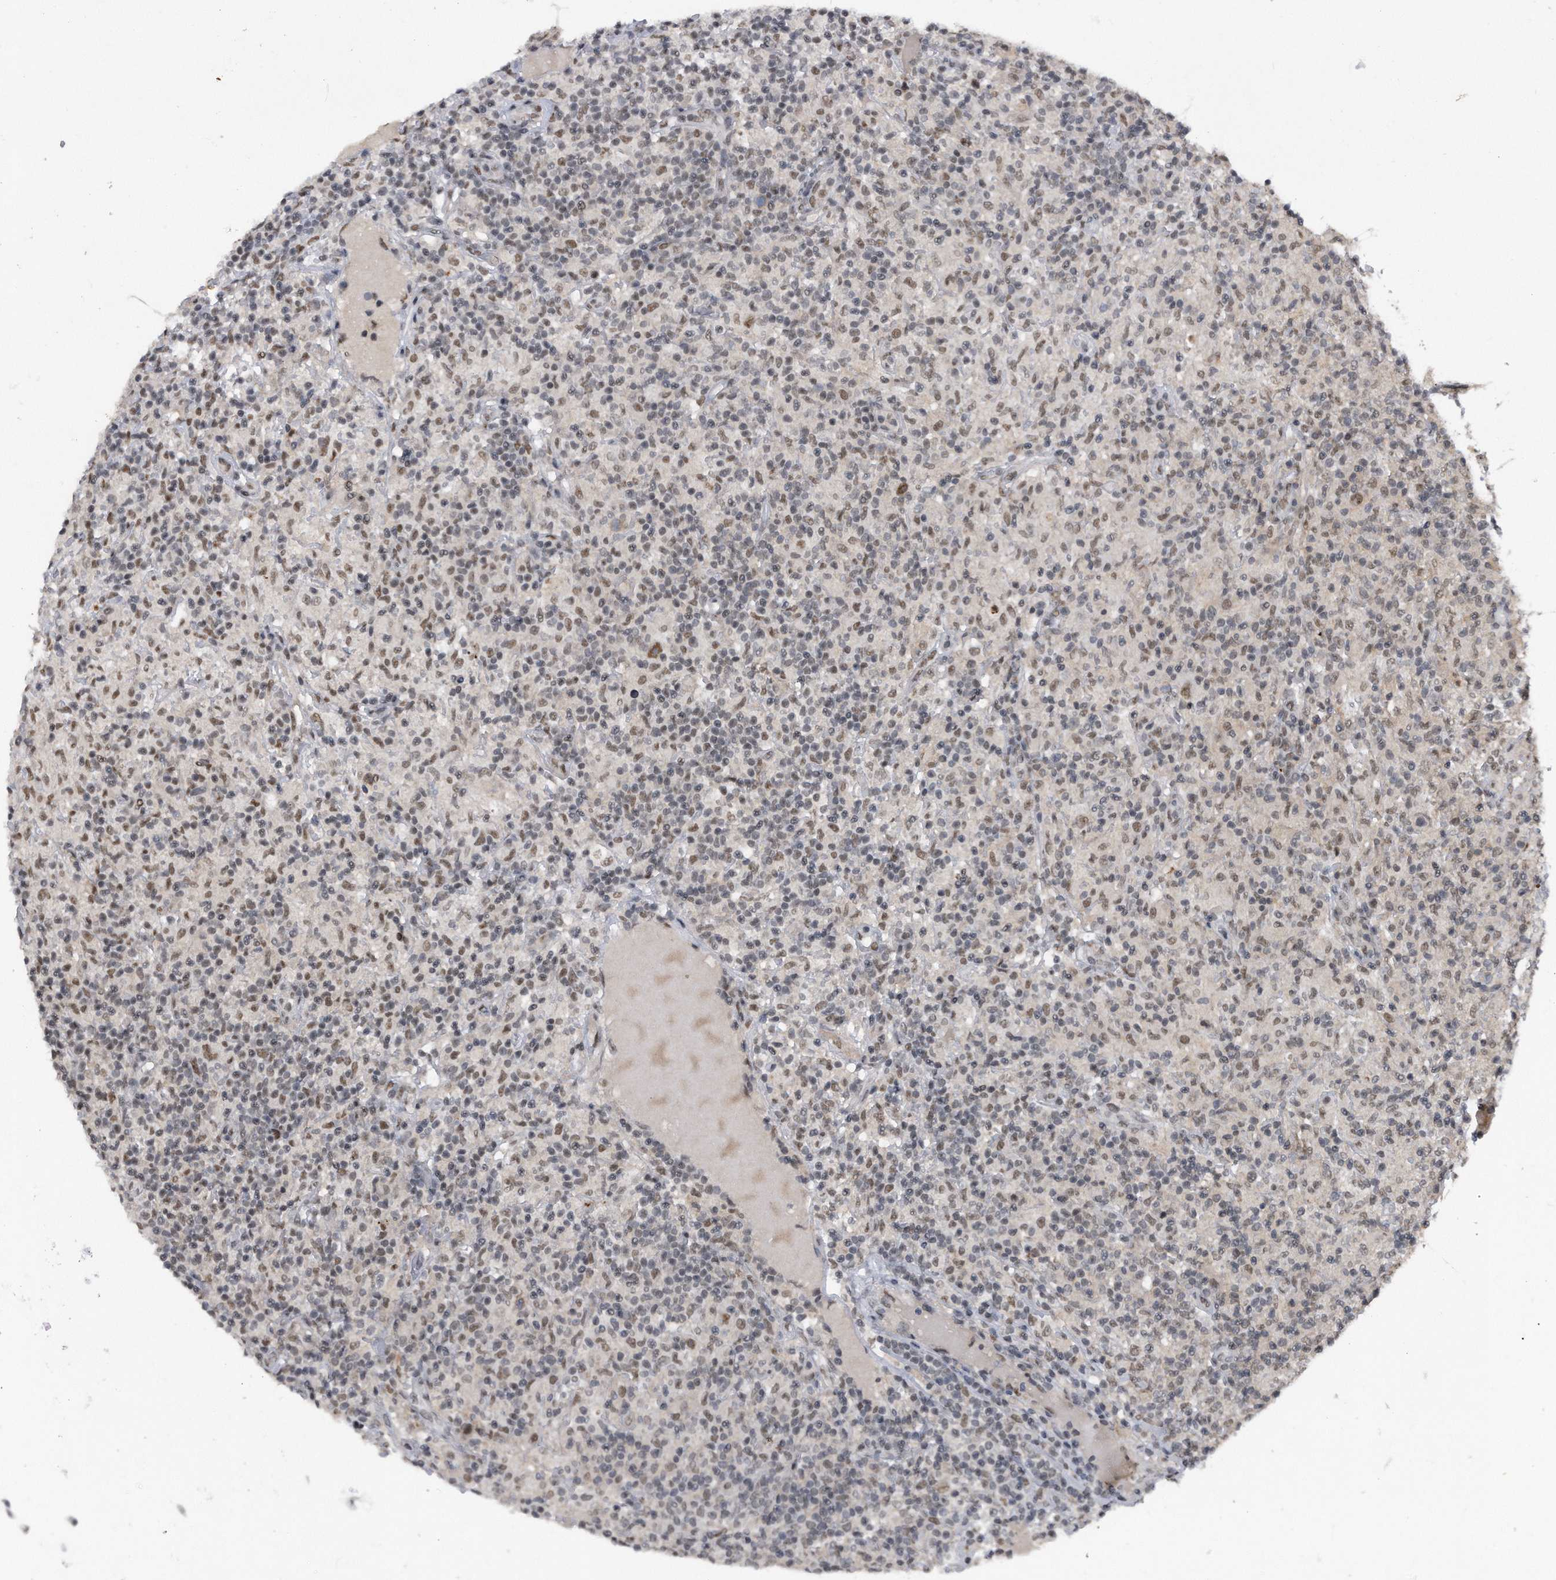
{"staining": {"intensity": "moderate", "quantity": "25%-75%", "location": "nuclear"}, "tissue": "lymphoma", "cell_type": "Tumor cells", "image_type": "cancer", "snomed": [{"axis": "morphology", "description": "Hodgkin's disease, NOS"}, {"axis": "topography", "description": "Lymph node"}], "caption": "IHC image of neoplastic tissue: Hodgkin's disease stained using immunohistochemistry shows medium levels of moderate protein expression localized specifically in the nuclear of tumor cells, appearing as a nuclear brown color.", "gene": "VIRMA", "patient": {"sex": "male", "age": 70}}